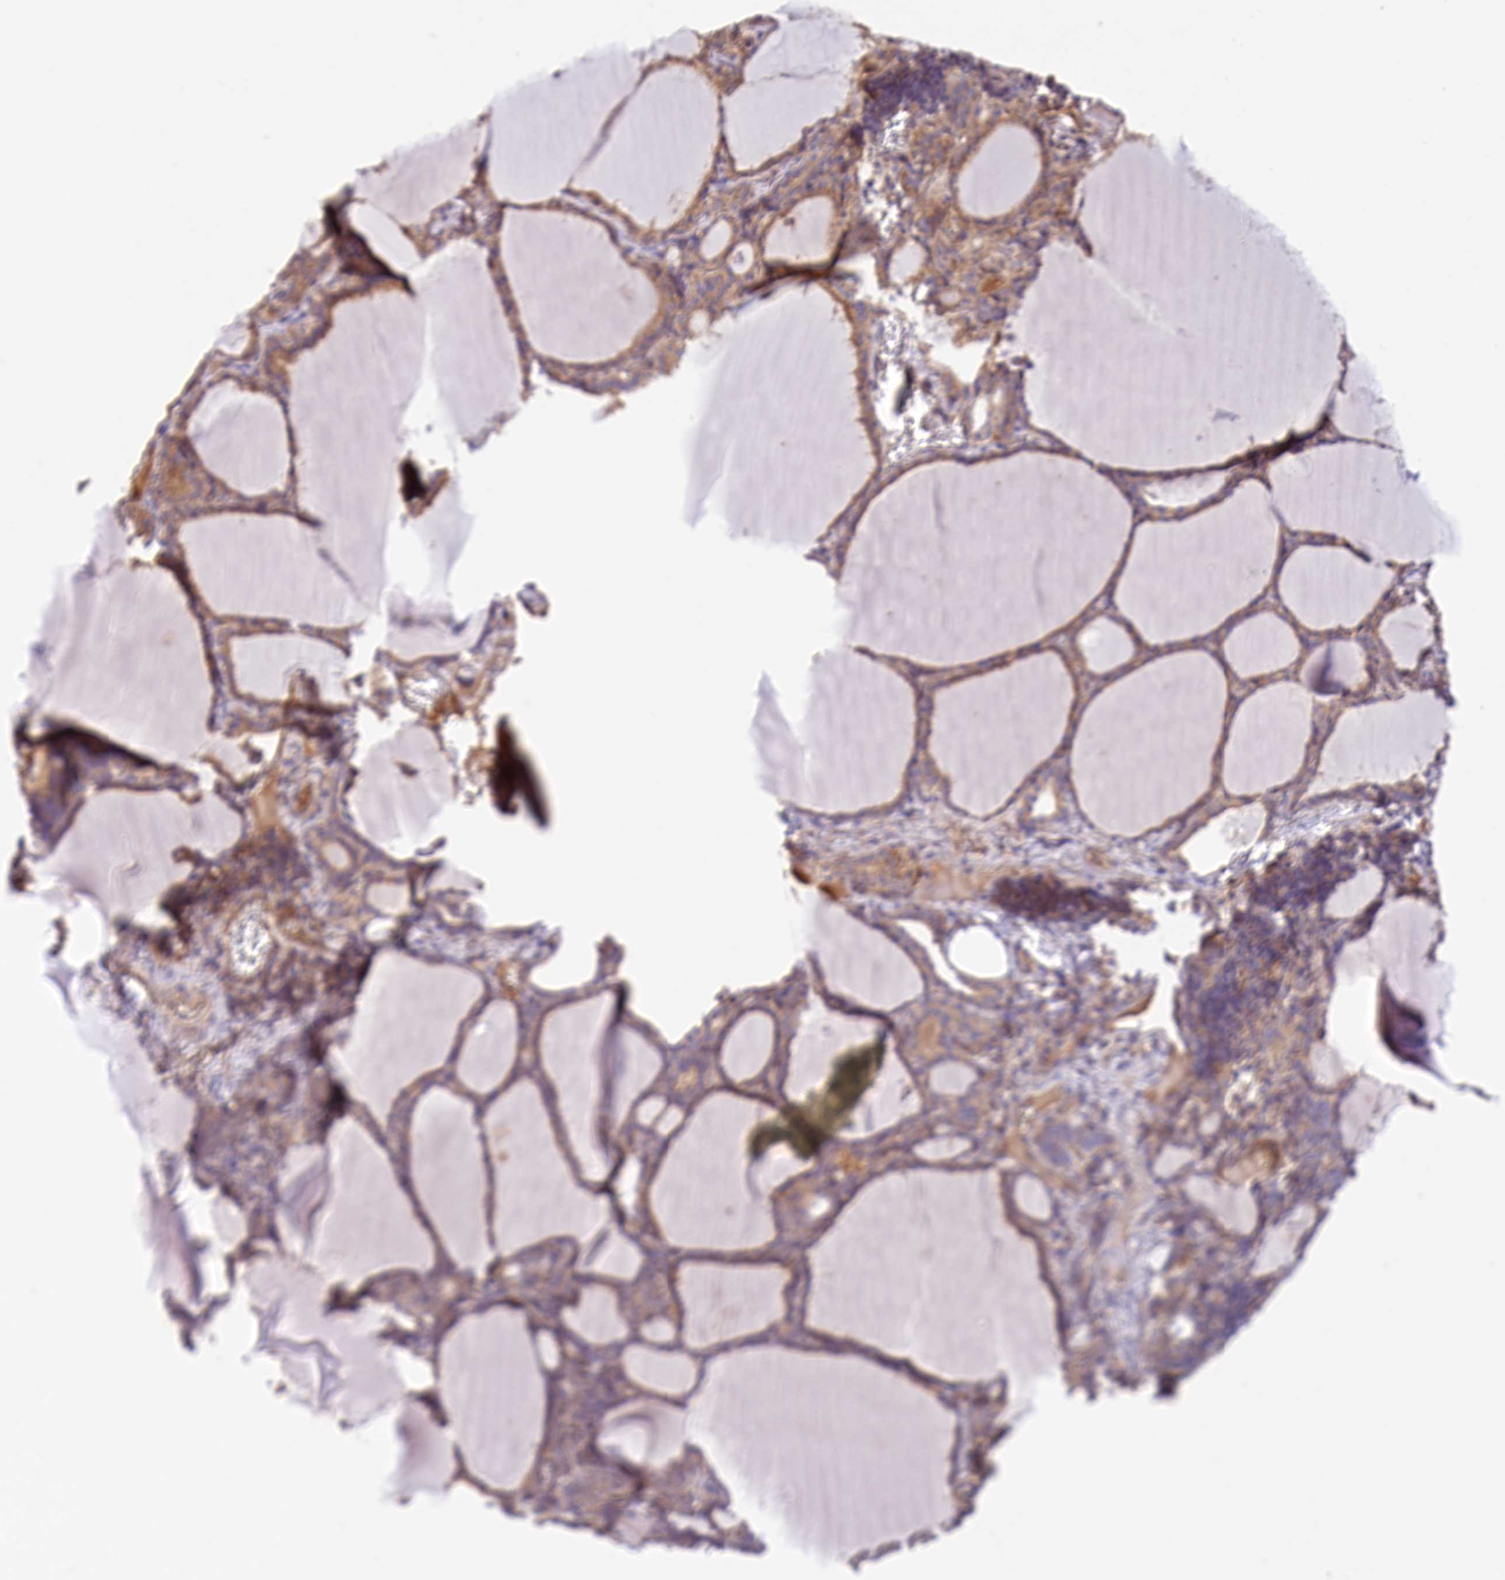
{"staining": {"intensity": "moderate", "quantity": "25%-75%", "location": "cytoplasmic/membranous"}, "tissue": "thyroid gland", "cell_type": "Glandular cells", "image_type": "normal", "snomed": [{"axis": "morphology", "description": "Normal tissue, NOS"}, {"axis": "topography", "description": "Thyroid gland"}], "caption": "Protein staining exhibits moderate cytoplasmic/membranous staining in about 25%-75% of glandular cells in benign thyroid gland.", "gene": "SPG11", "patient": {"sex": "female", "age": 39}}